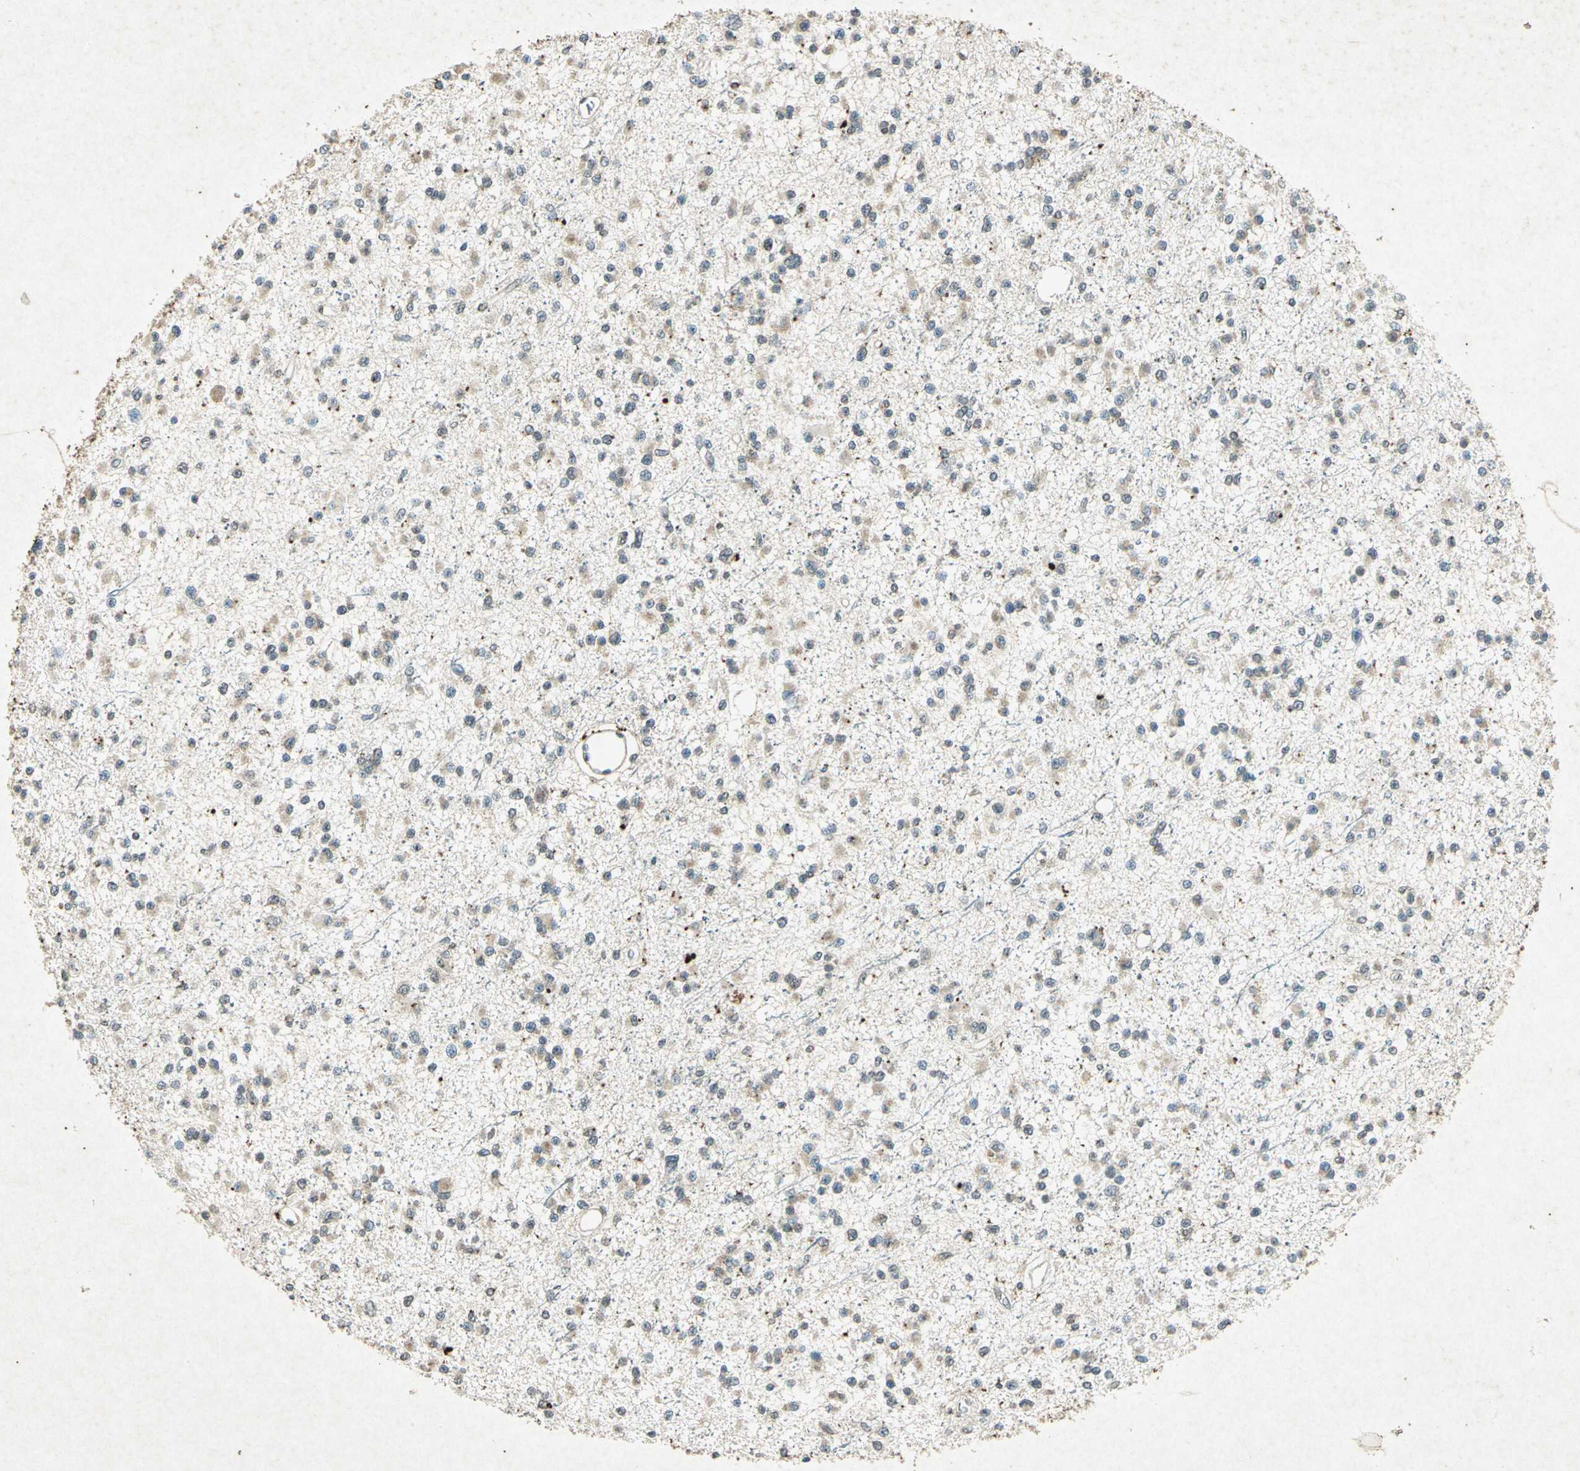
{"staining": {"intensity": "weak", "quantity": "25%-75%", "location": "cytoplasmic/membranous"}, "tissue": "glioma", "cell_type": "Tumor cells", "image_type": "cancer", "snomed": [{"axis": "morphology", "description": "Glioma, malignant, Low grade"}, {"axis": "topography", "description": "Brain"}], "caption": "High-power microscopy captured an immunohistochemistry (IHC) histopathology image of glioma, revealing weak cytoplasmic/membranous positivity in approximately 25%-75% of tumor cells.", "gene": "PSEN1", "patient": {"sex": "female", "age": 22}}